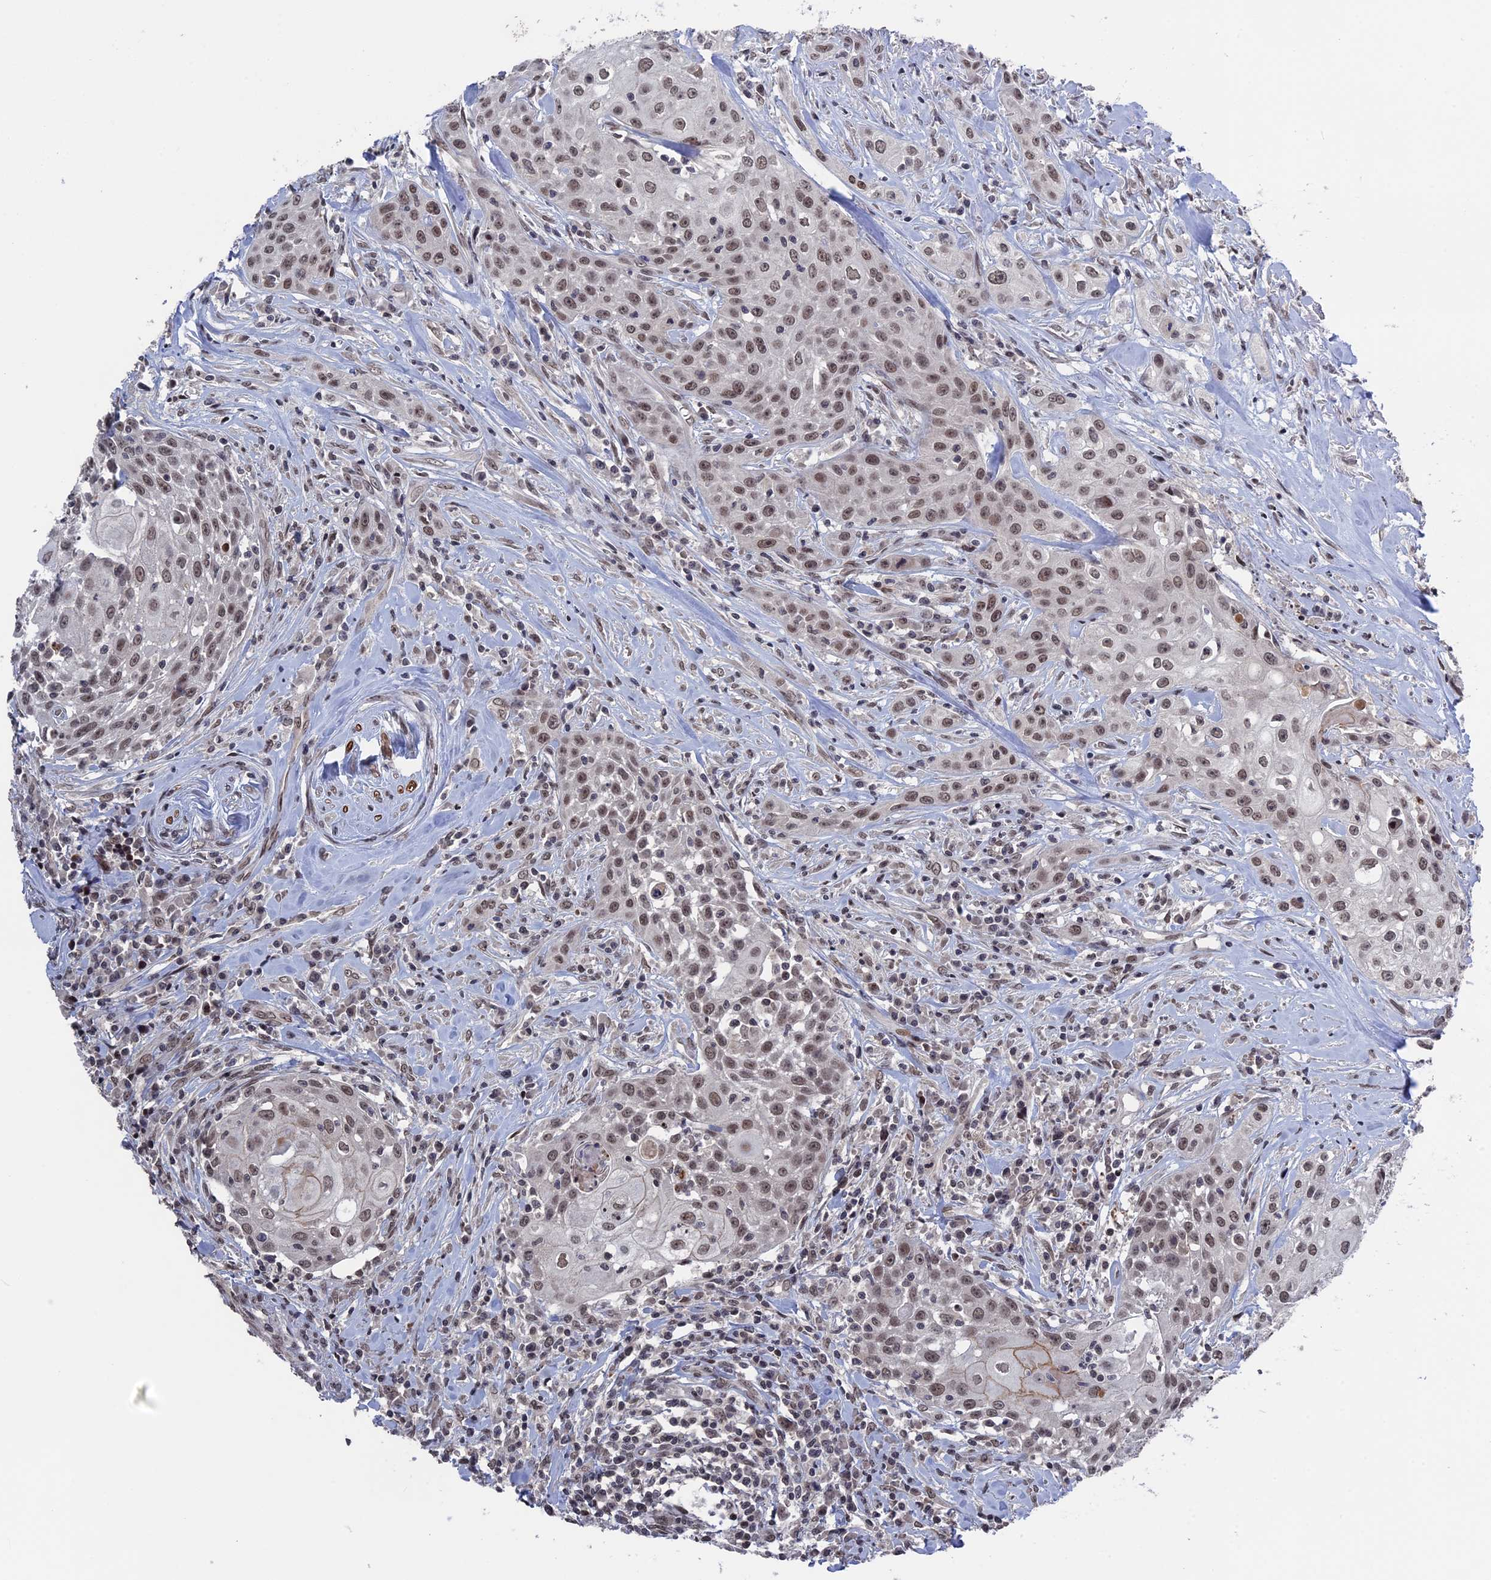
{"staining": {"intensity": "weak", "quantity": ">75%", "location": "nuclear"}, "tissue": "head and neck cancer", "cell_type": "Tumor cells", "image_type": "cancer", "snomed": [{"axis": "morphology", "description": "Squamous cell carcinoma, NOS"}, {"axis": "topography", "description": "Oral tissue"}, {"axis": "topography", "description": "Head-Neck"}], "caption": "Head and neck squamous cell carcinoma stained with DAB (3,3'-diaminobenzidine) immunohistochemistry demonstrates low levels of weak nuclear staining in approximately >75% of tumor cells.", "gene": "NR2C2AP", "patient": {"sex": "female", "age": 82}}